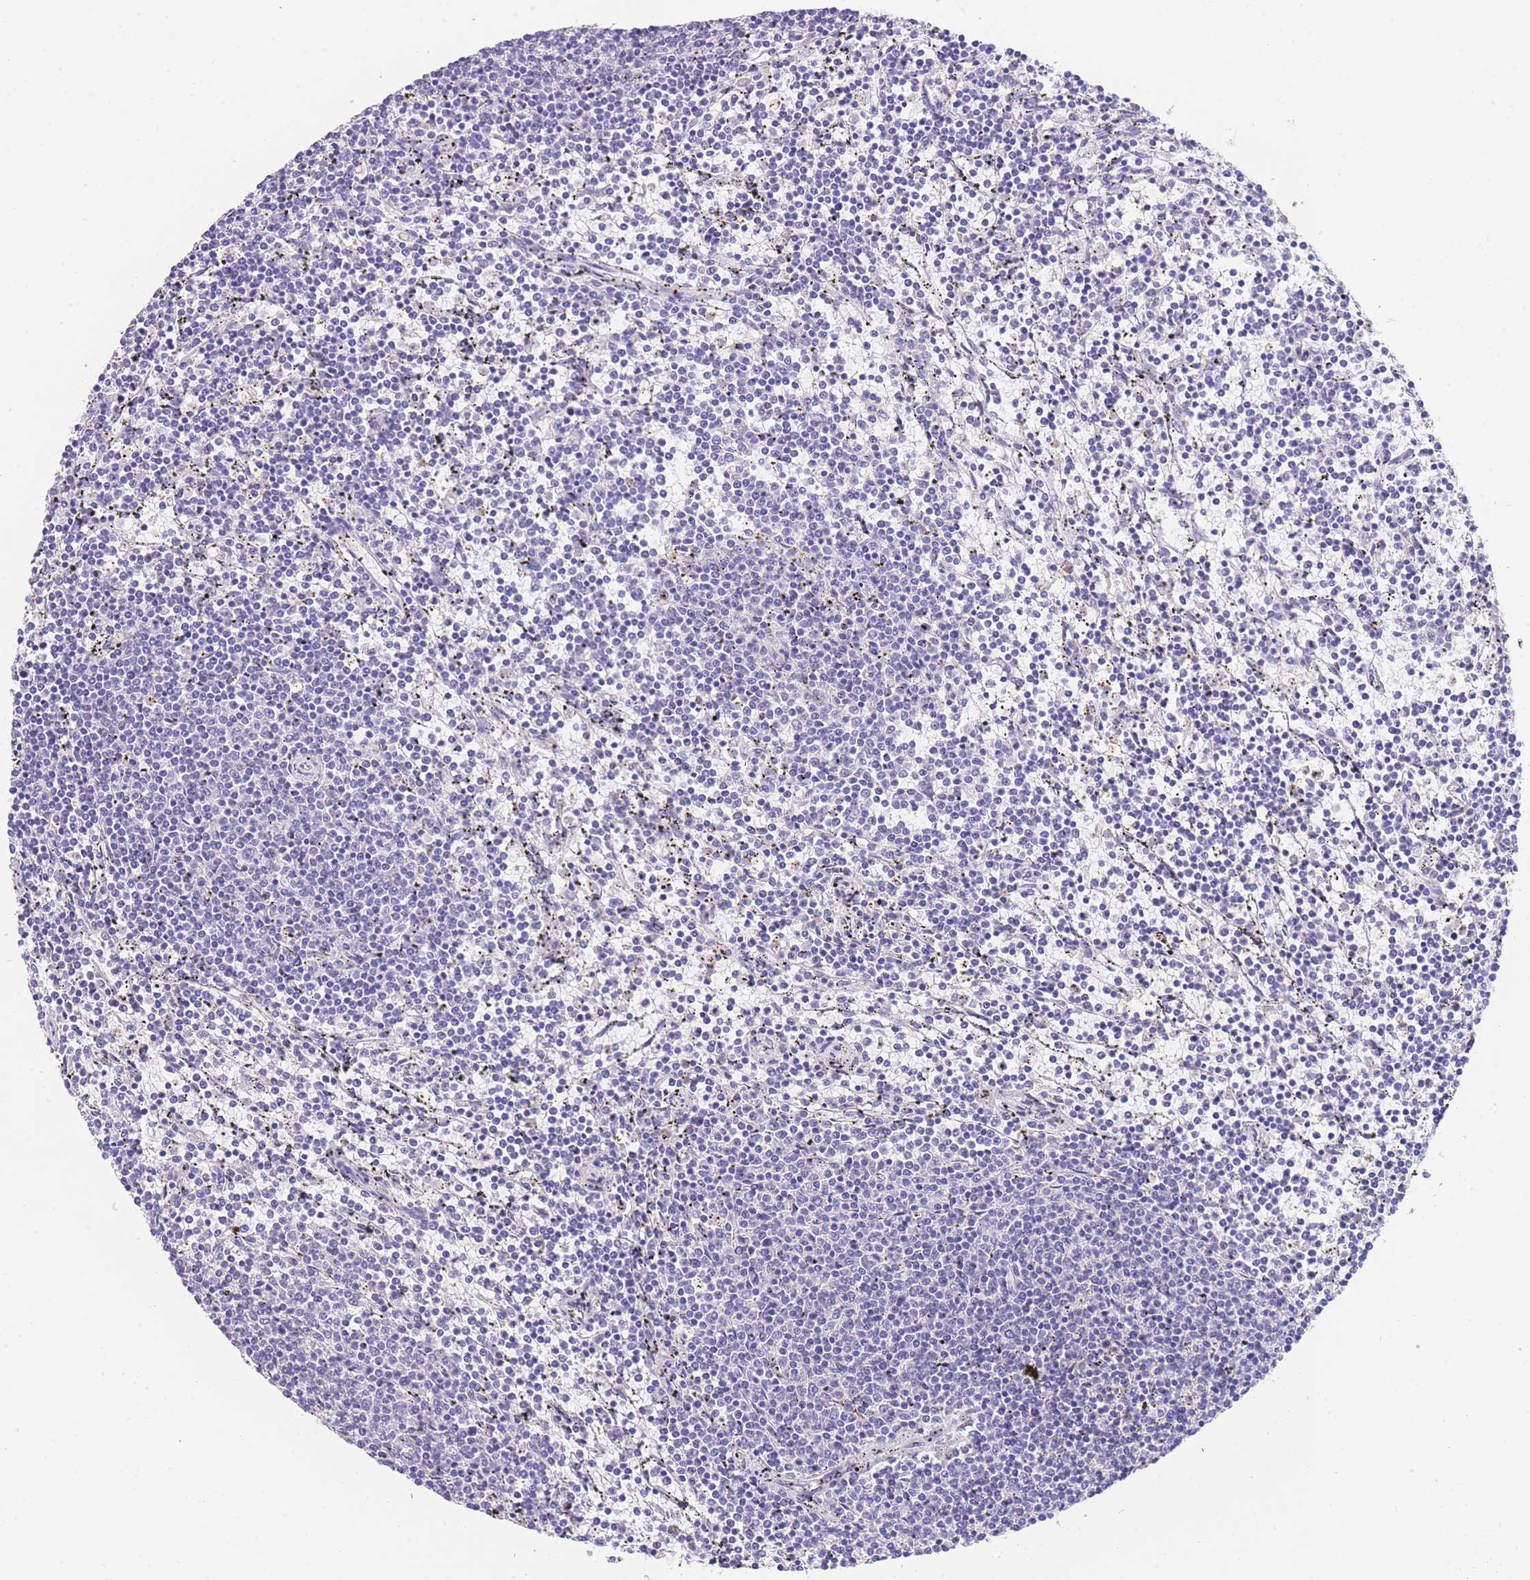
{"staining": {"intensity": "negative", "quantity": "none", "location": "none"}, "tissue": "lymphoma", "cell_type": "Tumor cells", "image_type": "cancer", "snomed": [{"axis": "morphology", "description": "Malignant lymphoma, non-Hodgkin's type, Low grade"}, {"axis": "topography", "description": "Spleen"}], "caption": "Tumor cells show no significant expression in low-grade malignant lymphoma, non-Hodgkin's type.", "gene": "EPN2", "patient": {"sex": "female", "age": 50}}